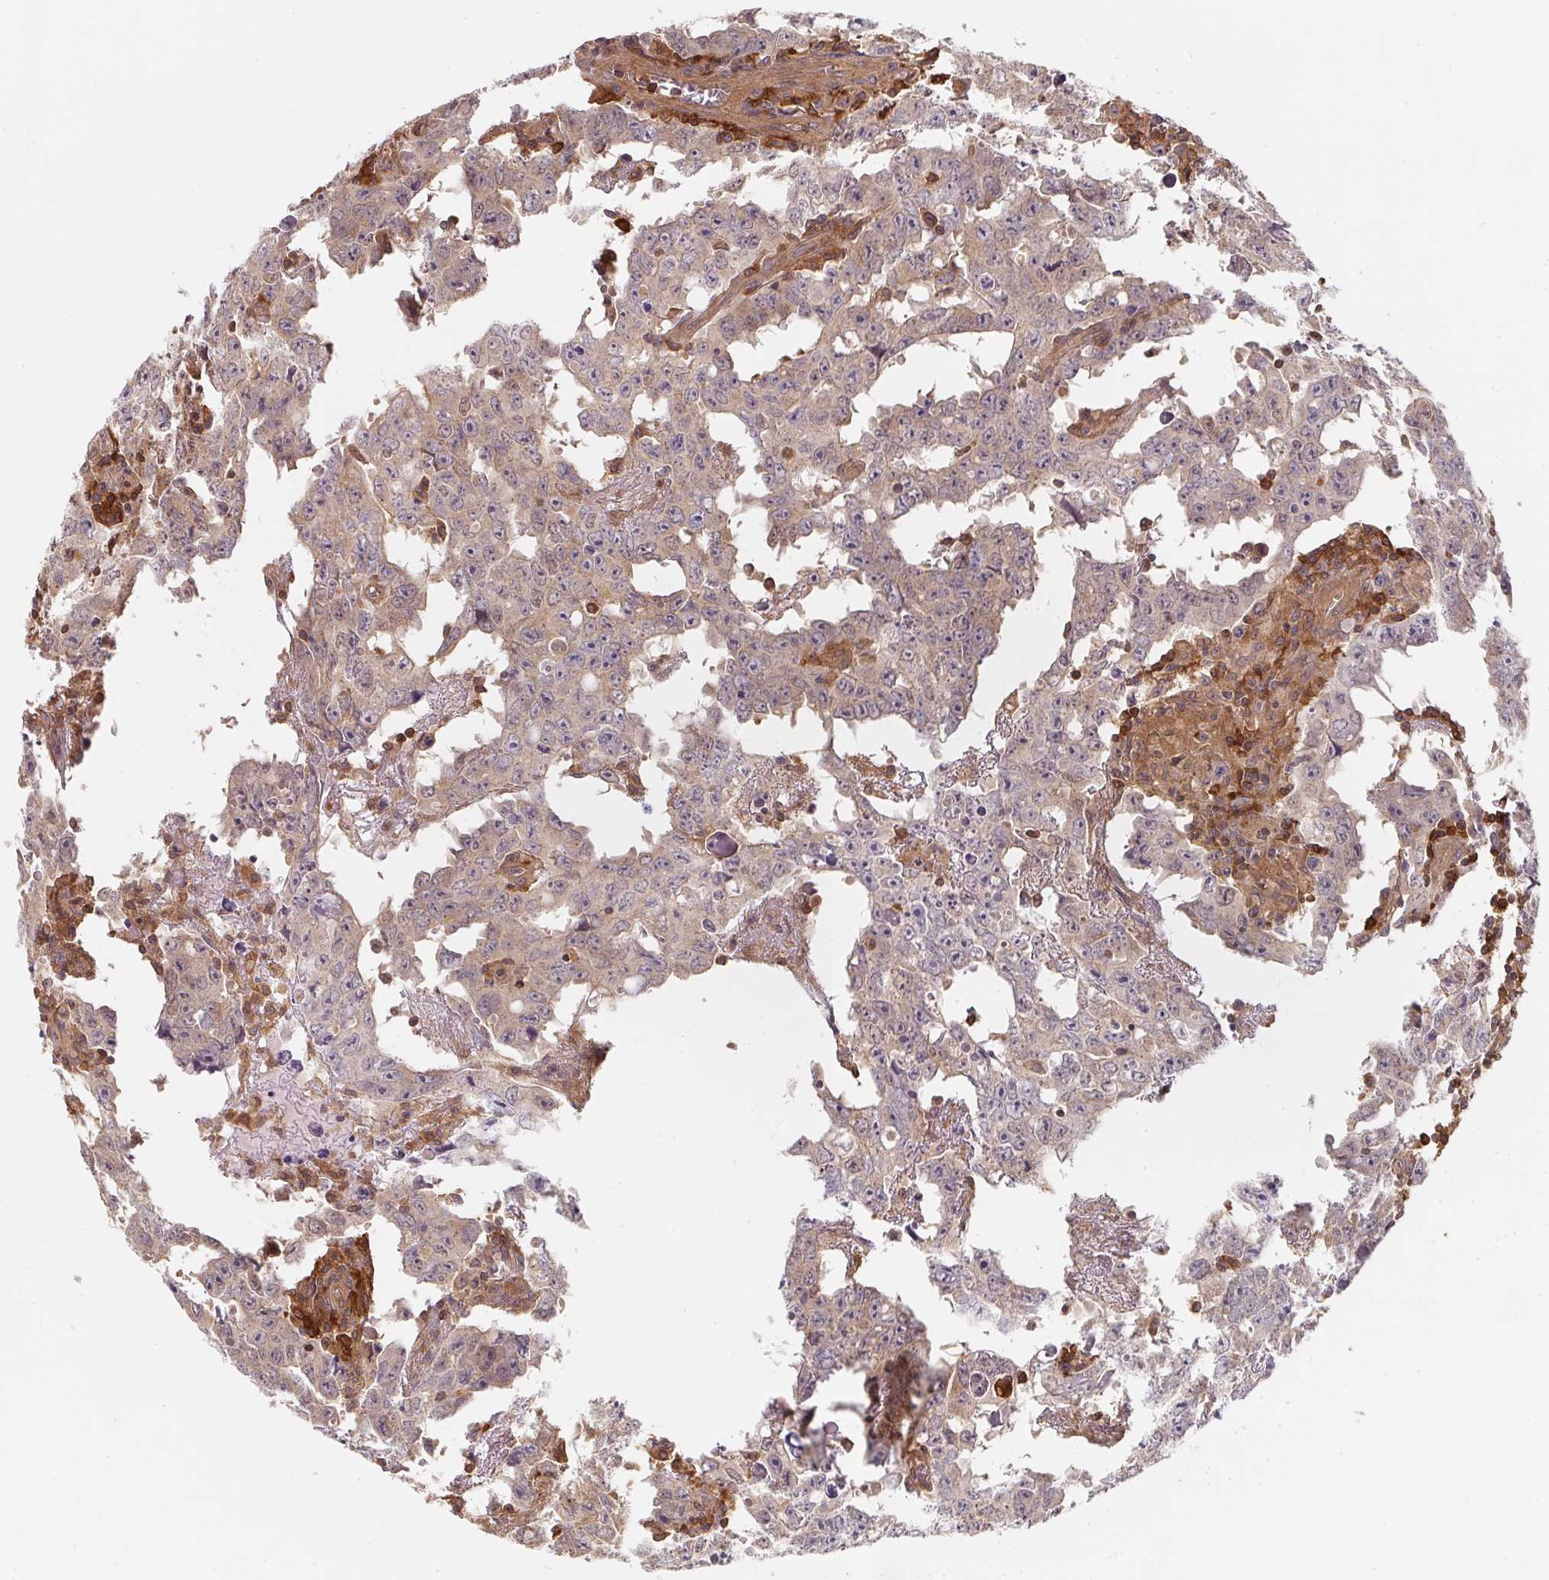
{"staining": {"intensity": "negative", "quantity": "none", "location": "none"}, "tissue": "testis cancer", "cell_type": "Tumor cells", "image_type": "cancer", "snomed": [{"axis": "morphology", "description": "Carcinoma, Embryonal, NOS"}, {"axis": "topography", "description": "Testis"}], "caption": "This is a image of IHC staining of testis cancer (embryonal carcinoma), which shows no expression in tumor cells. (Stains: DAB immunohistochemistry with hematoxylin counter stain, Microscopy: brightfield microscopy at high magnification).", "gene": "ANKRD13A", "patient": {"sex": "male", "age": 22}}